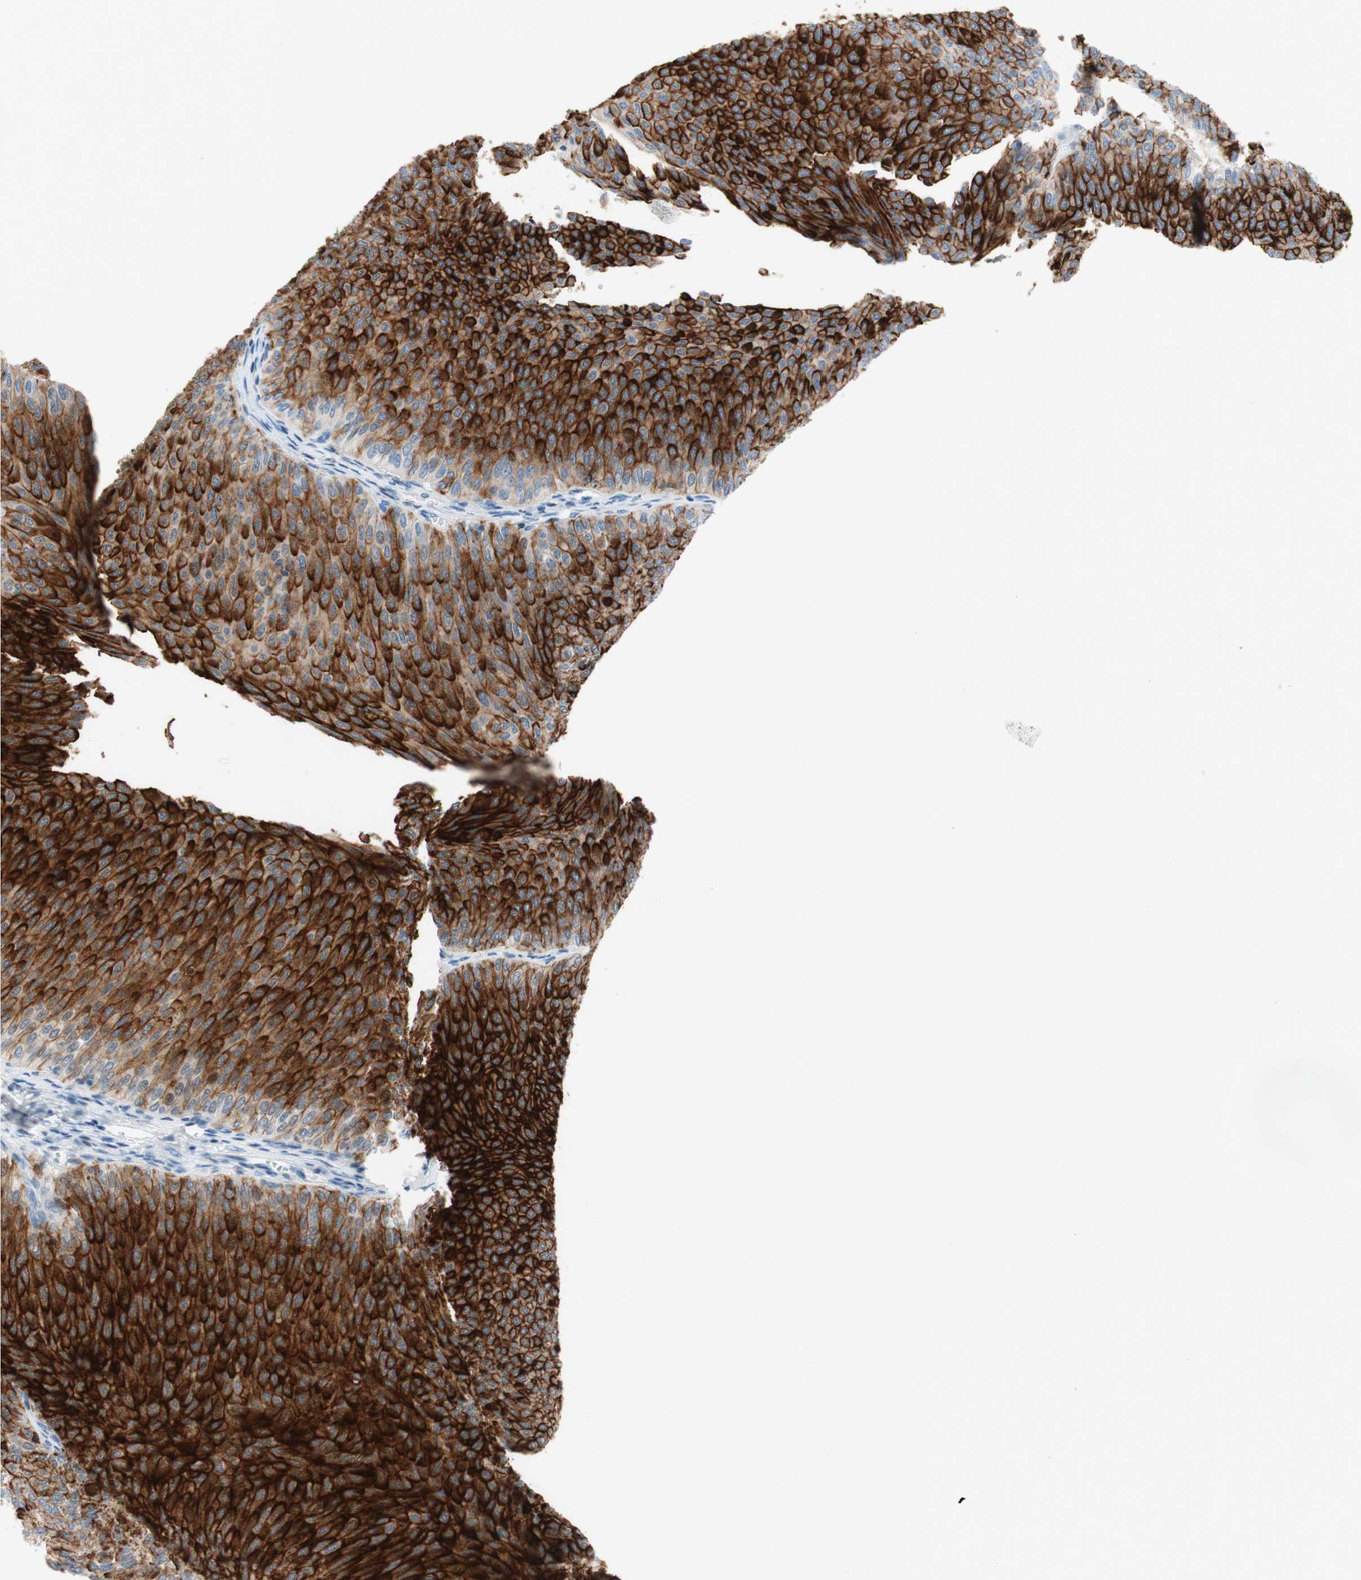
{"staining": {"intensity": "strong", "quantity": ">75%", "location": "cytoplasmic/membranous"}, "tissue": "urothelial cancer", "cell_type": "Tumor cells", "image_type": "cancer", "snomed": [{"axis": "morphology", "description": "Urothelial carcinoma, Low grade"}, {"axis": "topography", "description": "Urinary bladder"}], "caption": "A high amount of strong cytoplasmic/membranous staining is present in approximately >75% of tumor cells in urothelial cancer tissue. Immunohistochemistry (ihc) stains the protein in brown and the nuclei are stained blue.", "gene": "POLR2J3", "patient": {"sex": "male", "age": 78}}